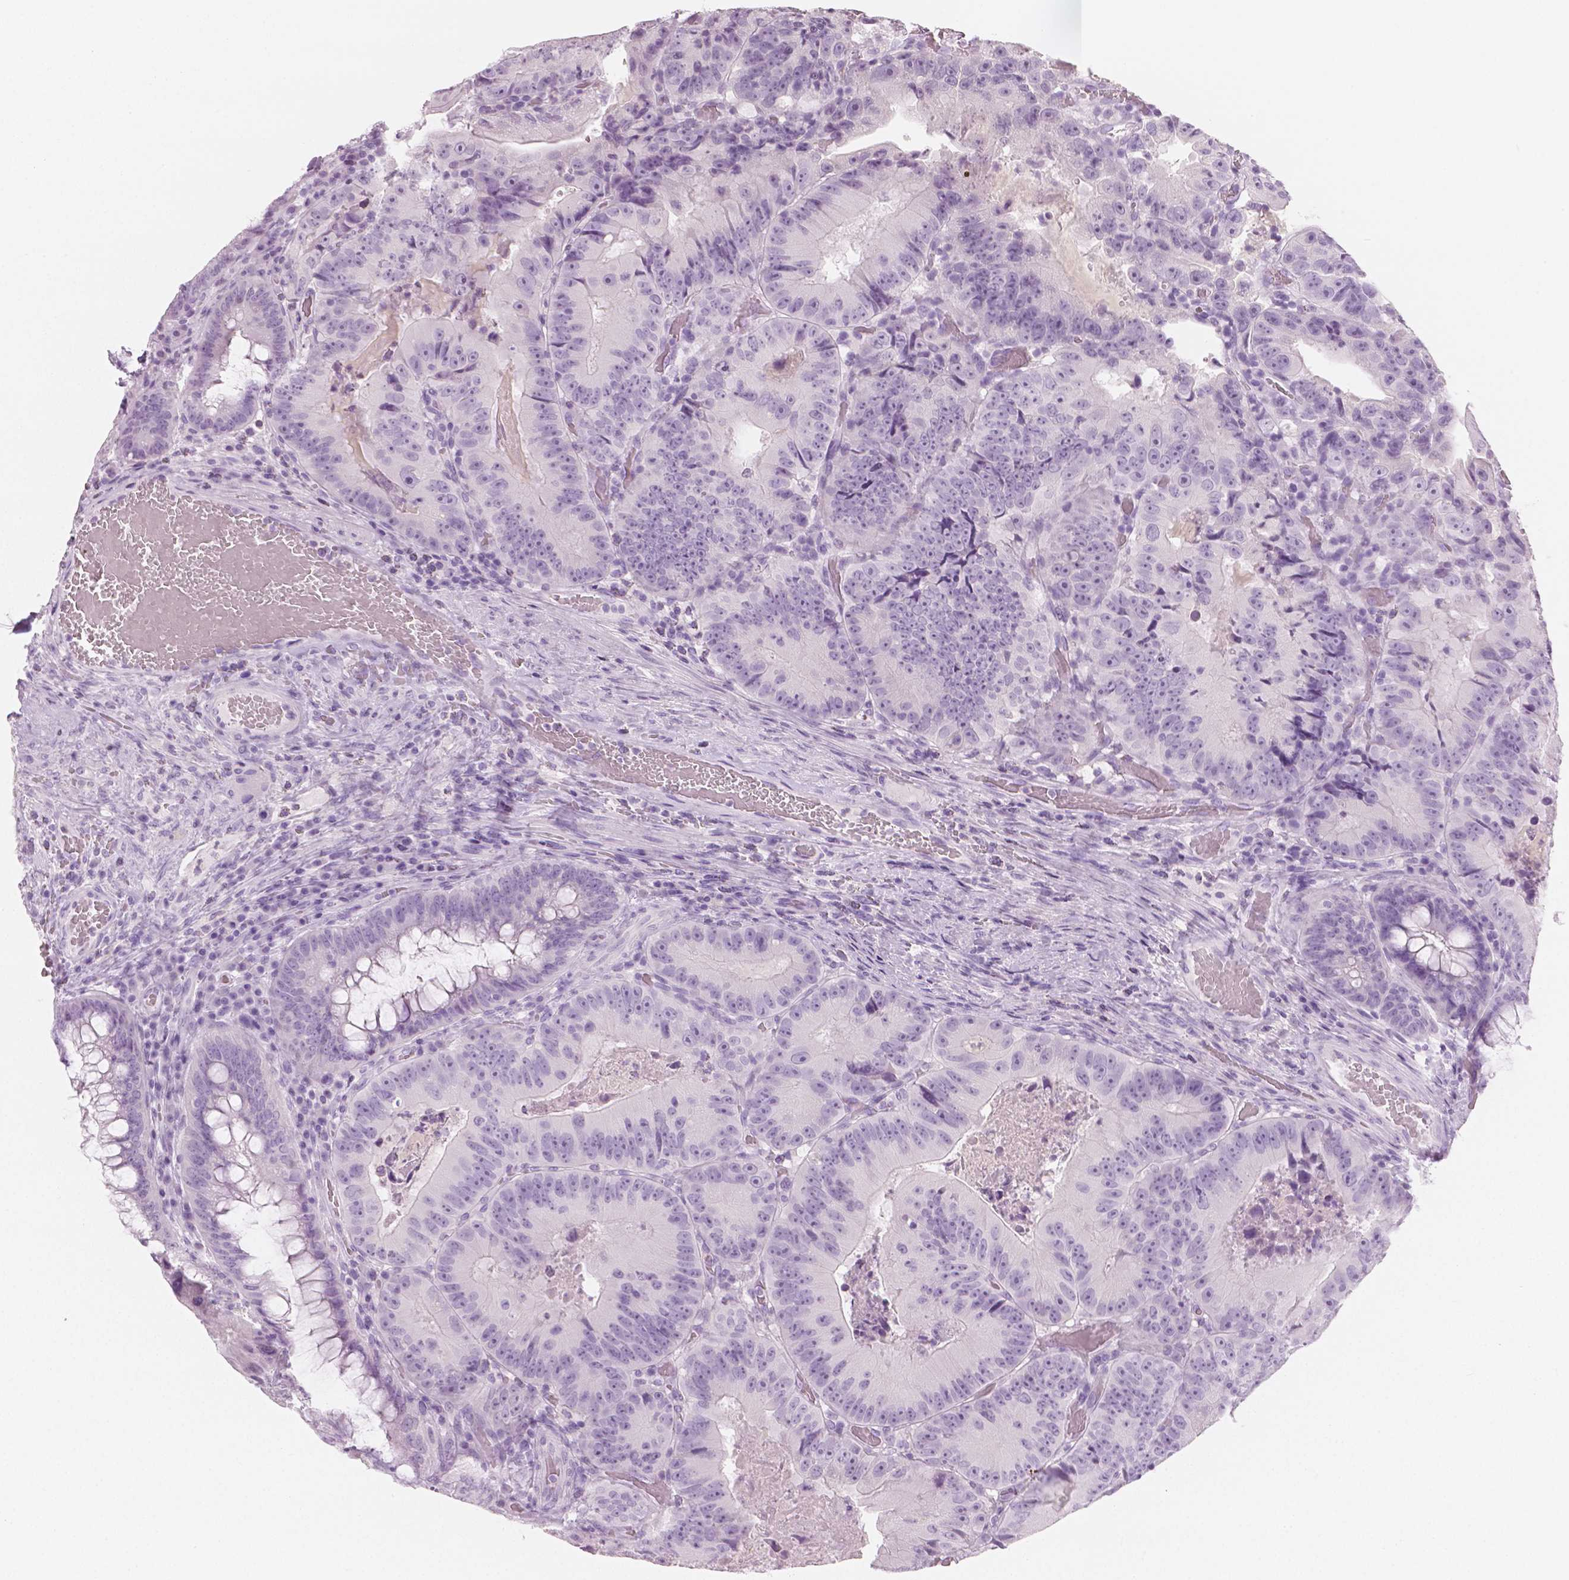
{"staining": {"intensity": "negative", "quantity": "none", "location": "none"}, "tissue": "colorectal cancer", "cell_type": "Tumor cells", "image_type": "cancer", "snomed": [{"axis": "morphology", "description": "Adenocarcinoma, NOS"}, {"axis": "topography", "description": "Colon"}], "caption": "Immunohistochemical staining of colorectal adenocarcinoma exhibits no significant positivity in tumor cells.", "gene": "PLIN4", "patient": {"sex": "female", "age": 86}}